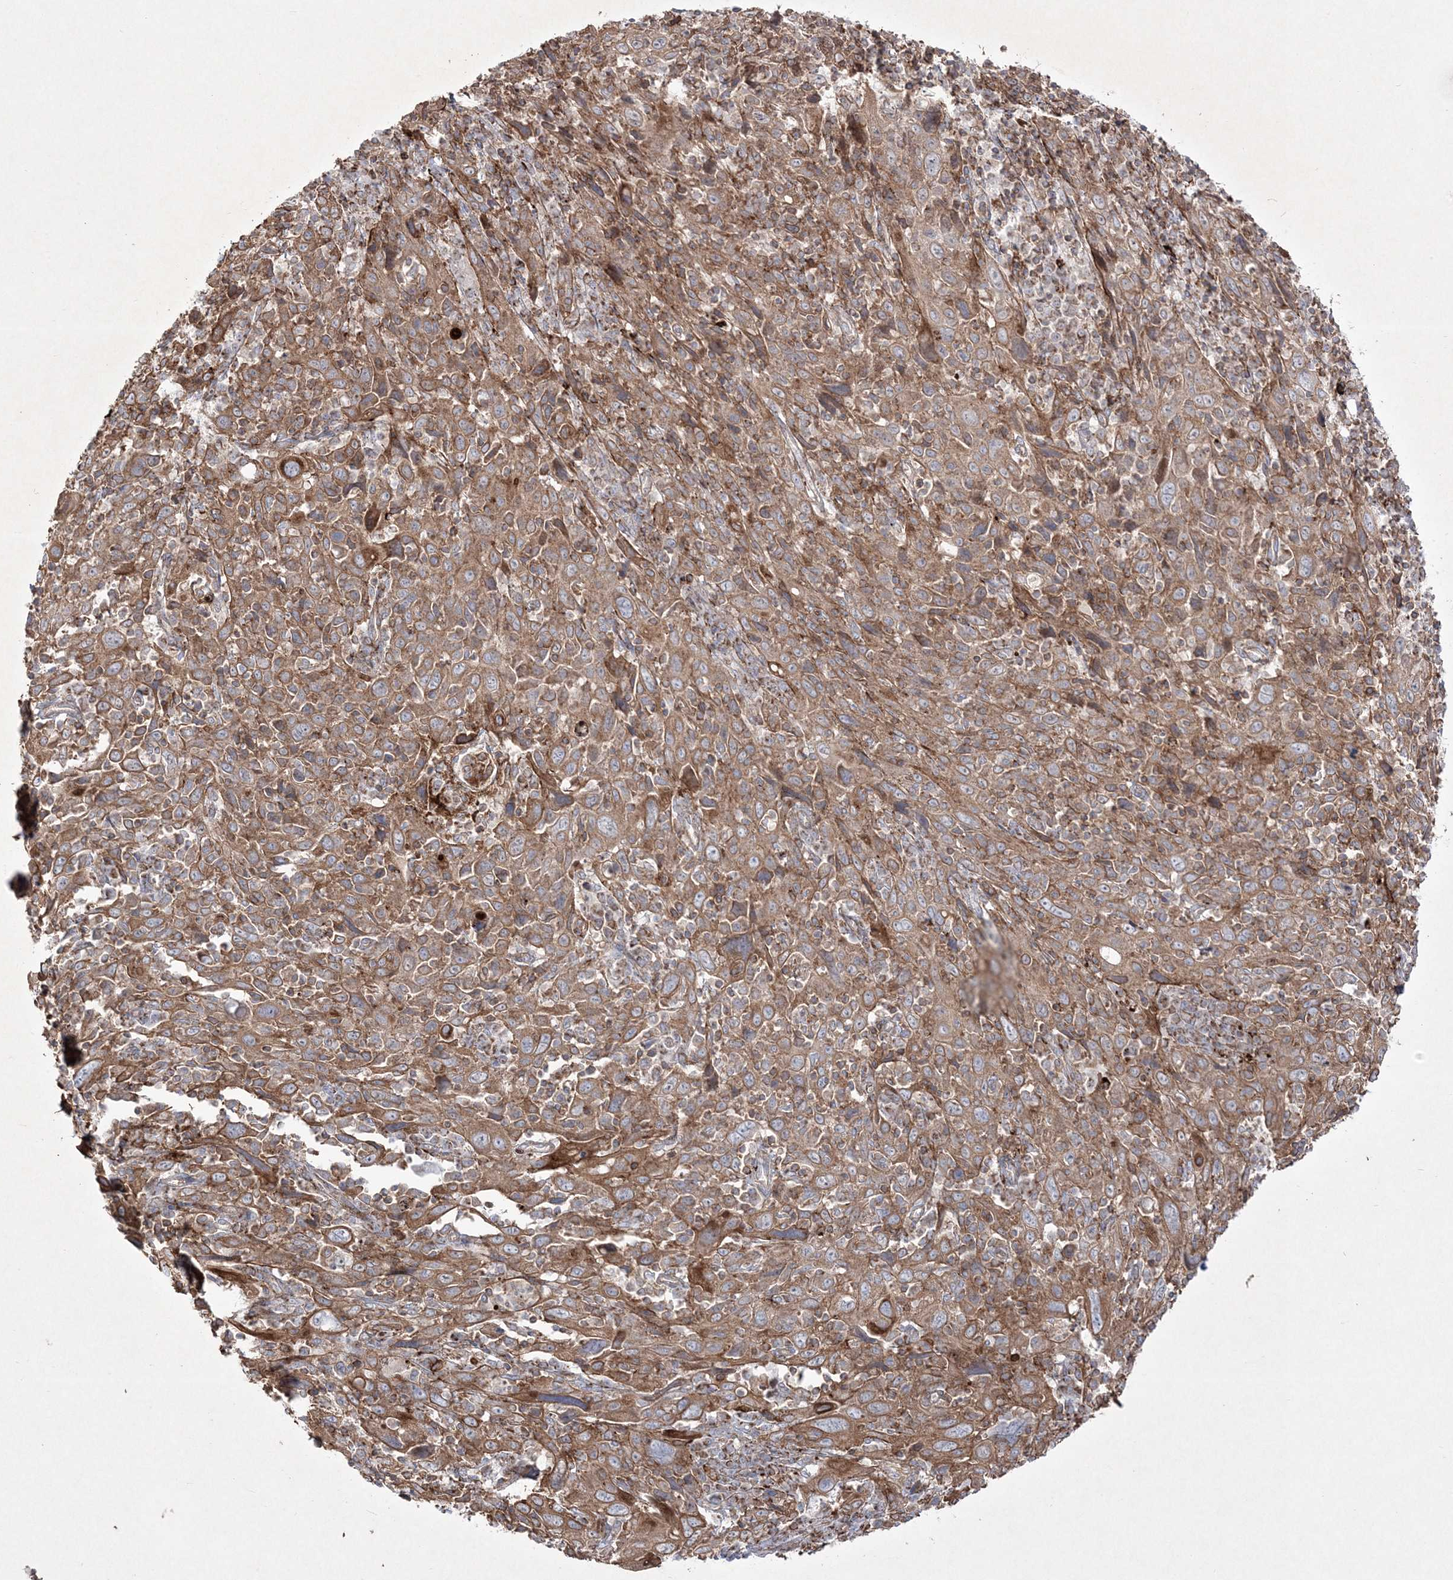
{"staining": {"intensity": "moderate", "quantity": ">75%", "location": "cytoplasmic/membranous"}, "tissue": "cervical cancer", "cell_type": "Tumor cells", "image_type": "cancer", "snomed": [{"axis": "morphology", "description": "Squamous cell carcinoma, NOS"}, {"axis": "topography", "description": "Cervix"}], "caption": "This image shows IHC staining of cervical squamous cell carcinoma, with medium moderate cytoplasmic/membranous positivity in approximately >75% of tumor cells.", "gene": "RICTOR", "patient": {"sex": "female", "age": 46}}